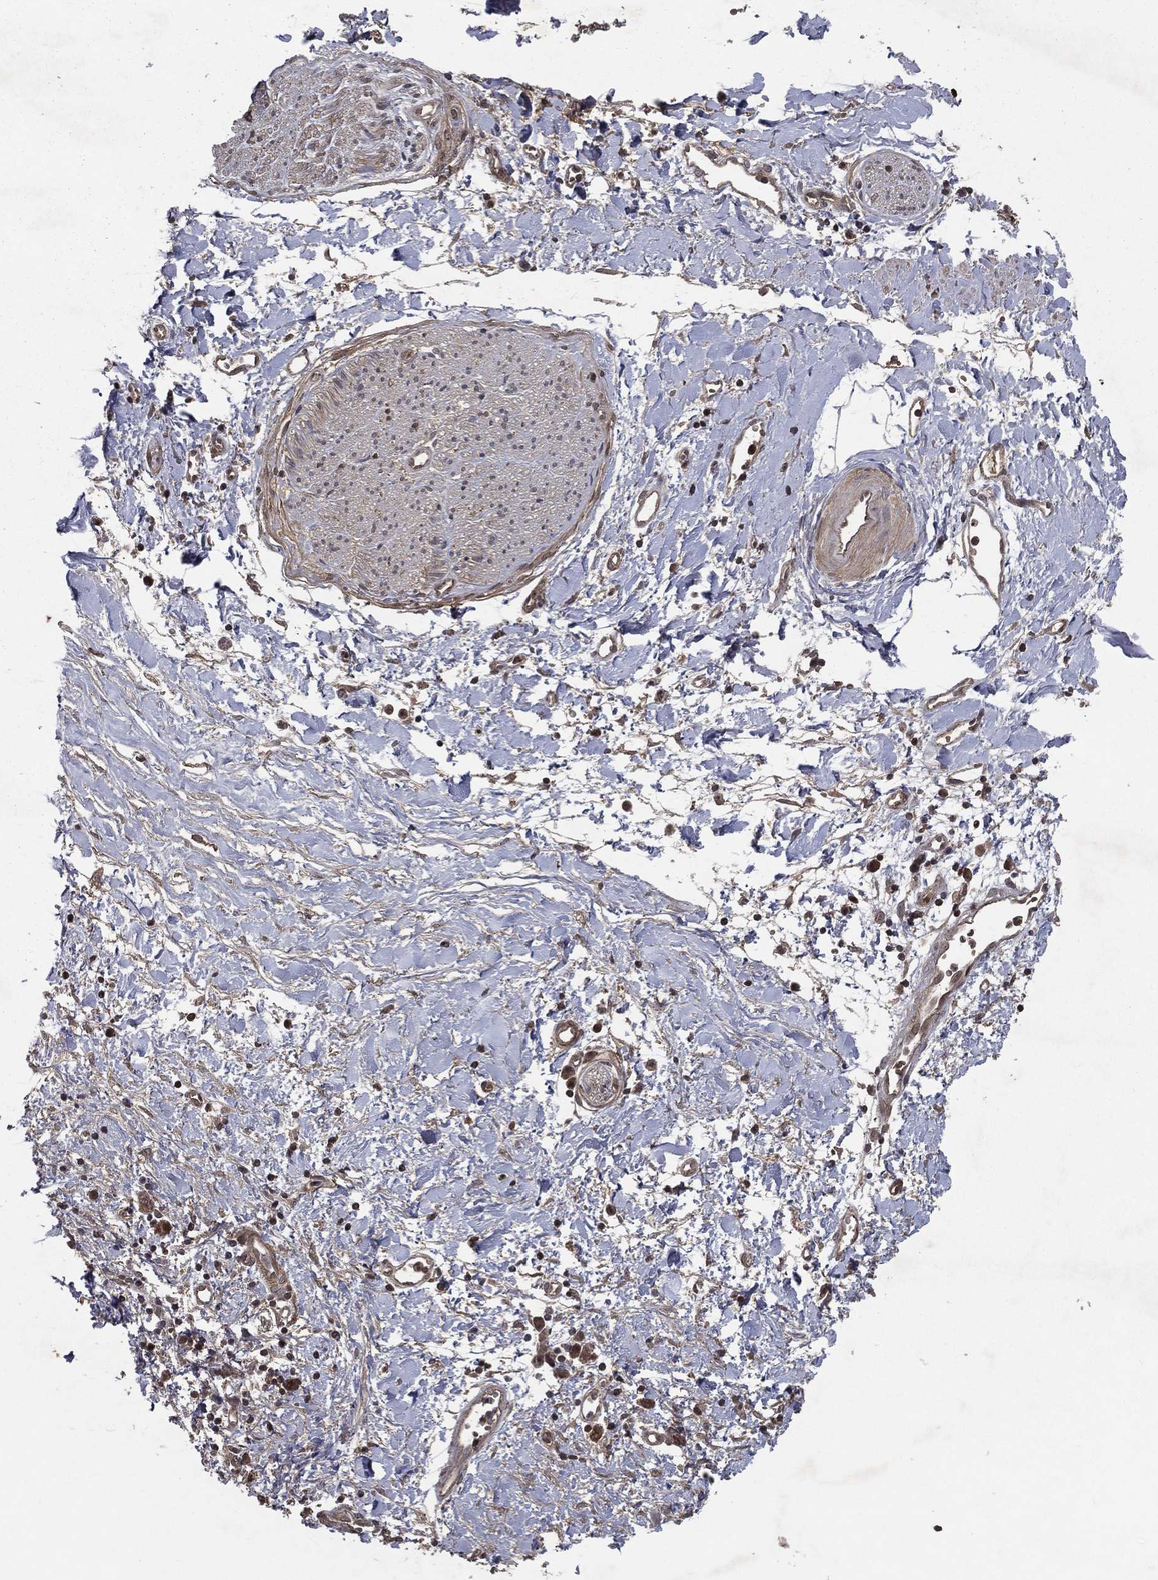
{"staining": {"intensity": "negative", "quantity": "none", "location": "none"}, "tissue": "soft tissue", "cell_type": "Fibroblasts", "image_type": "normal", "snomed": [{"axis": "morphology", "description": "Normal tissue, NOS"}, {"axis": "morphology", "description": "Adenocarcinoma, NOS"}, {"axis": "topography", "description": "Pancreas"}, {"axis": "topography", "description": "Peripheral nerve tissue"}], "caption": "Unremarkable soft tissue was stained to show a protein in brown. There is no significant staining in fibroblasts.", "gene": "FGD1", "patient": {"sex": "male", "age": 61}}